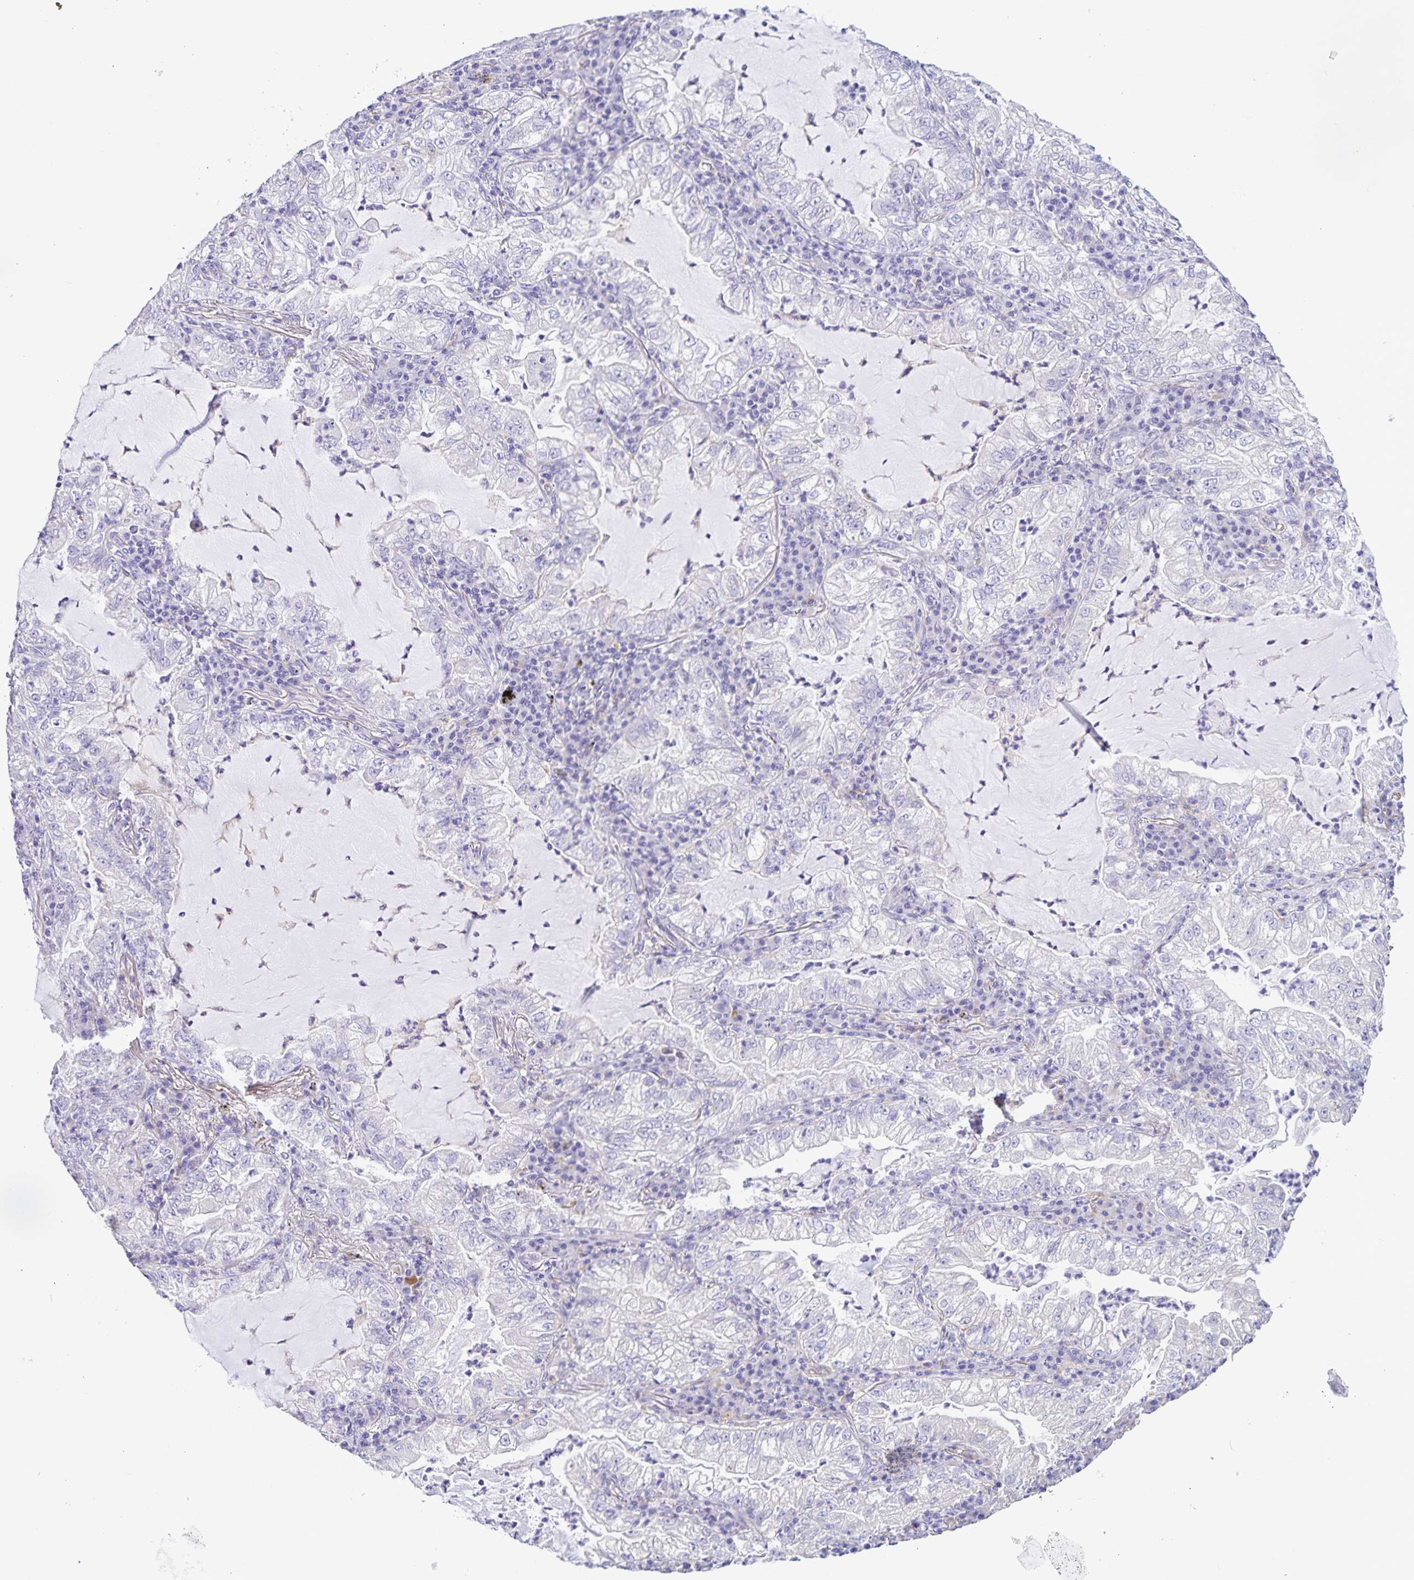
{"staining": {"intensity": "negative", "quantity": "none", "location": "none"}, "tissue": "lung cancer", "cell_type": "Tumor cells", "image_type": "cancer", "snomed": [{"axis": "morphology", "description": "Adenocarcinoma, NOS"}, {"axis": "topography", "description": "Lung"}], "caption": "Lung cancer (adenocarcinoma) was stained to show a protein in brown. There is no significant positivity in tumor cells.", "gene": "BOLL", "patient": {"sex": "female", "age": 73}}